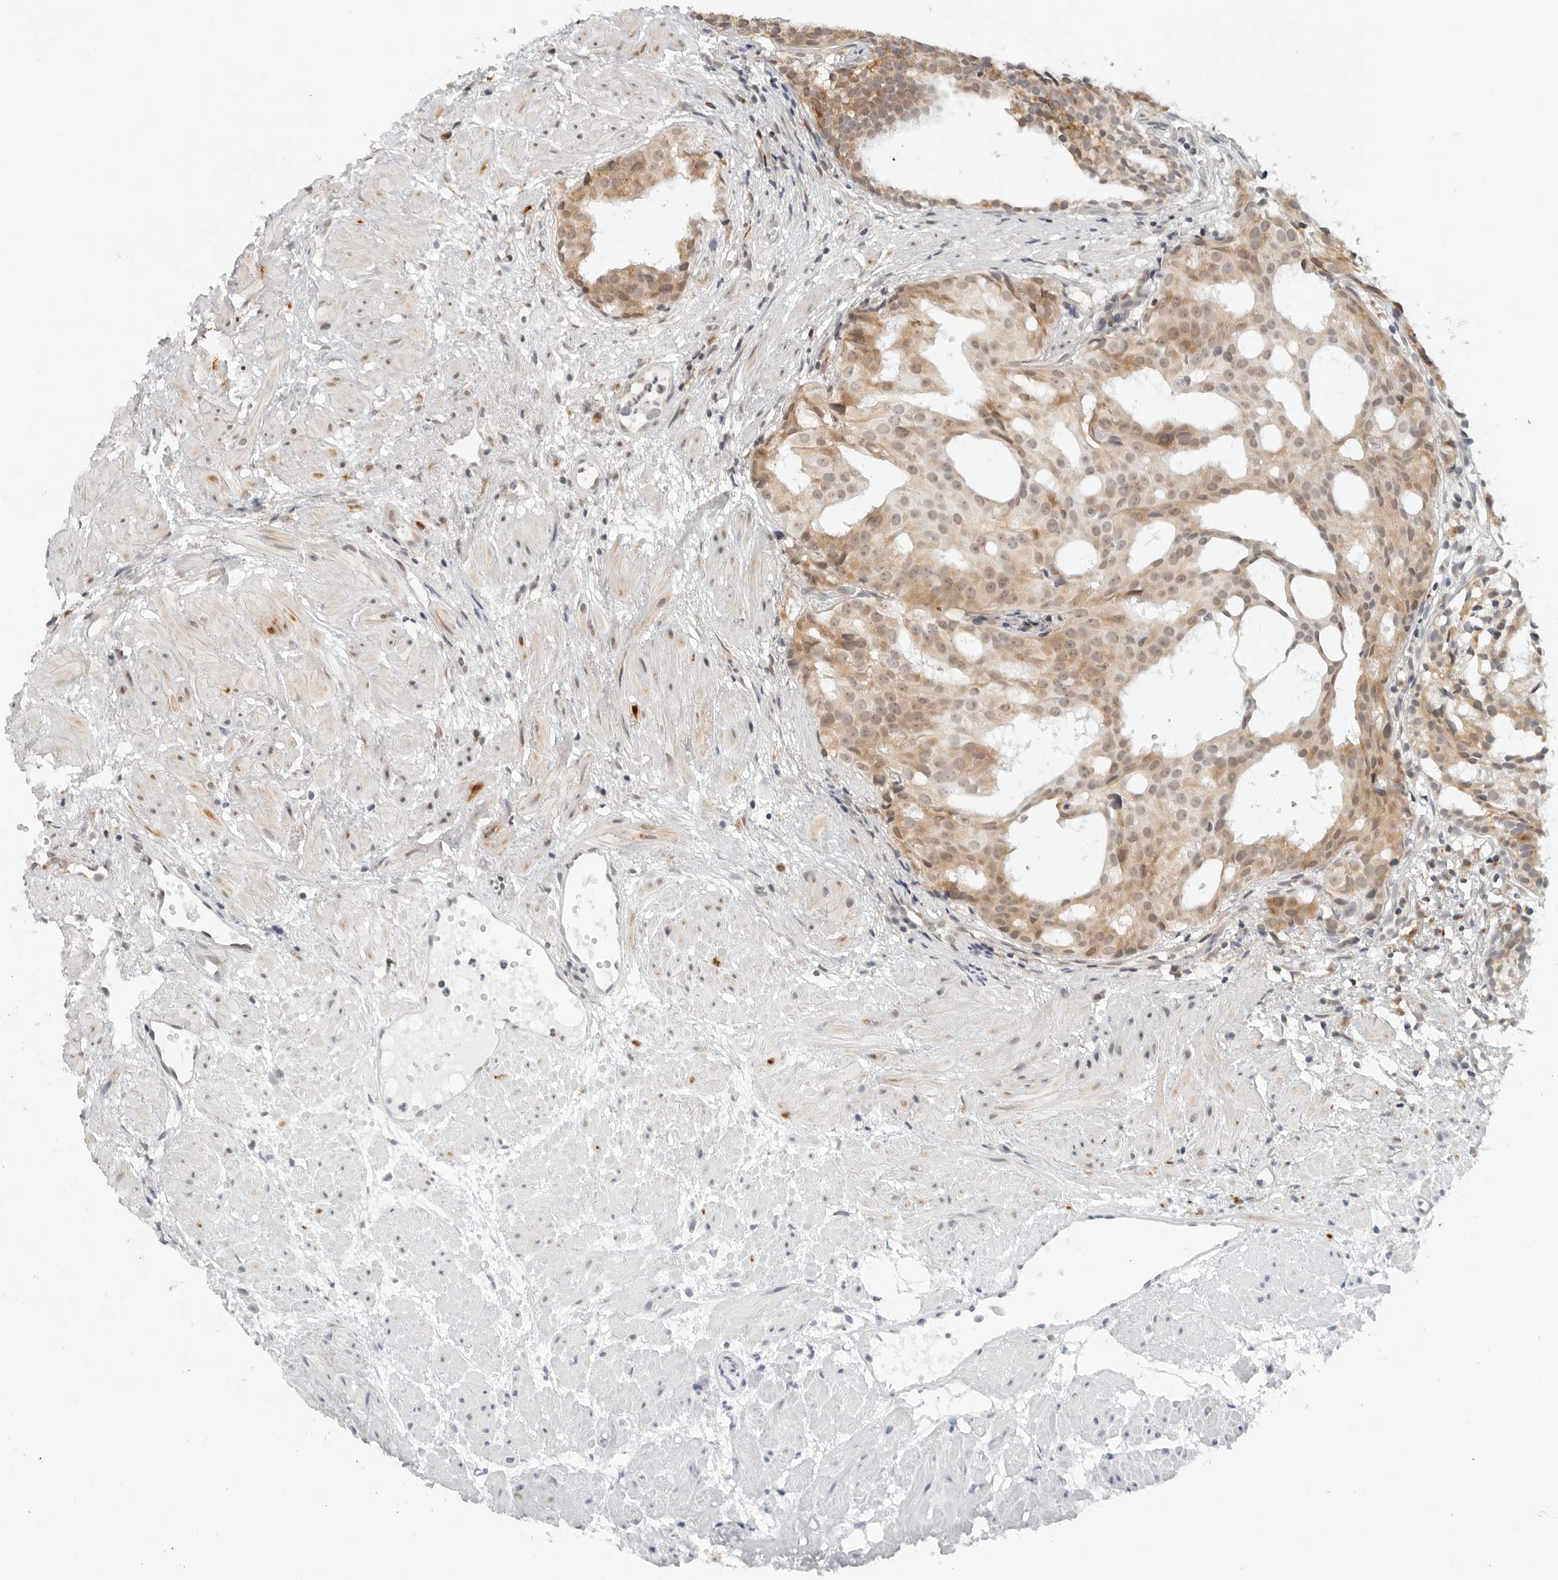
{"staining": {"intensity": "moderate", "quantity": ">75%", "location": "cytoplasmic/membranous"}, "tissue": "prostate cancer", "cell_type": "Tumor cells", "image_type": "cancer", "snomed": [{"axis": "morphology", "description": "Adenocarcinoma, Low grade"}, {"axis": "topography", "description": "Prostate"}], "caption": "A brown stain shows moderate cytoplasmic/membranous staining of a protein in prostate cancer tumor cells.", "gene": "POLR3GL", "patient": {"sex": "male", "age": 88}}